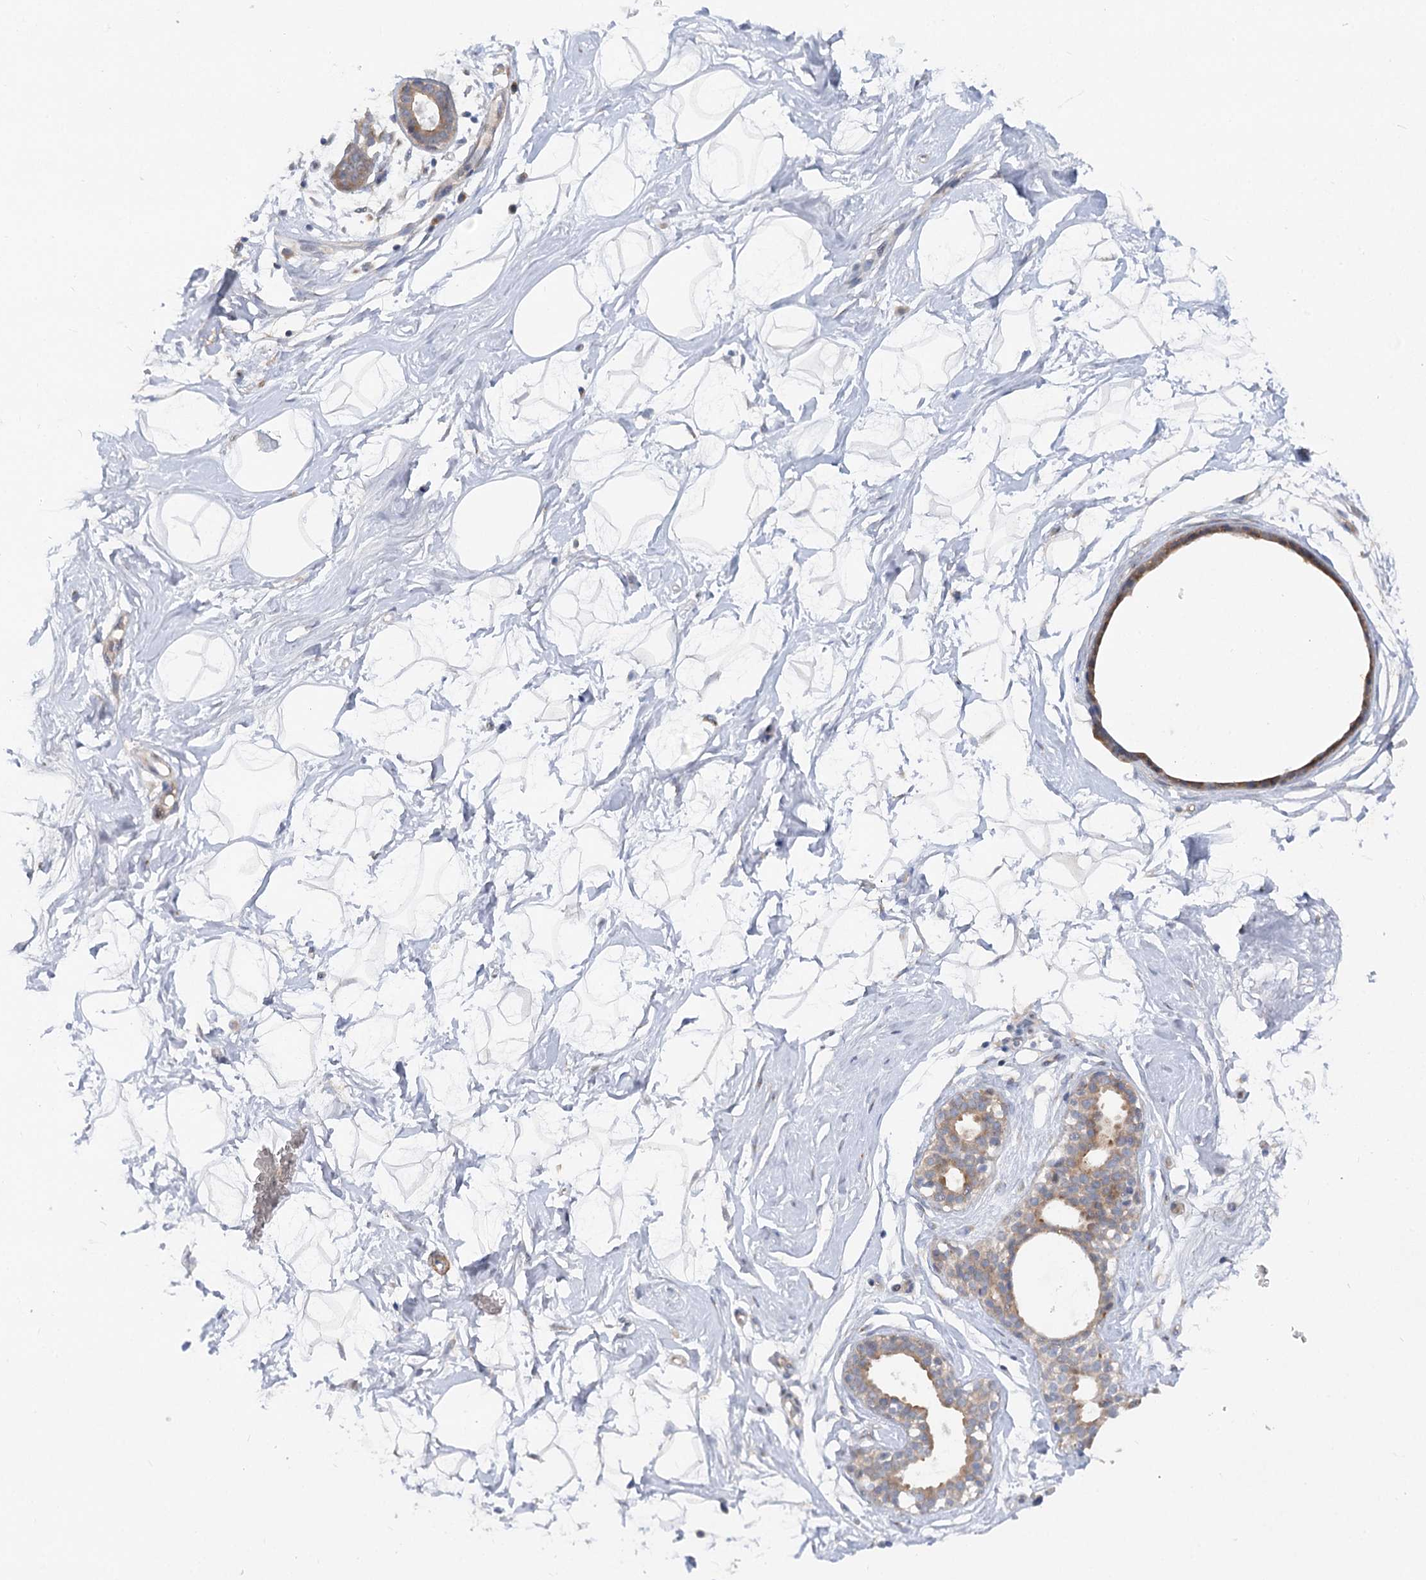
{"staining": {"intensity": "negative", "quantity": "none", "location": "none"}, "tissue": "breast", "cell_type": "Adipocytes", "image_type": "normal", "snomed": [{"axis": "morphology", "description": "Normal tissue, NOS"}, {"axis": "morphology", "description": "Adenoma, NOS"}, {"axis": "topography", "description": "Breast"}], "caption": "The image exhibits no staining of adipocytes in unremarkable breast.", "gene": "FGF19", "patient": {"sex": "female", "age": 23}}